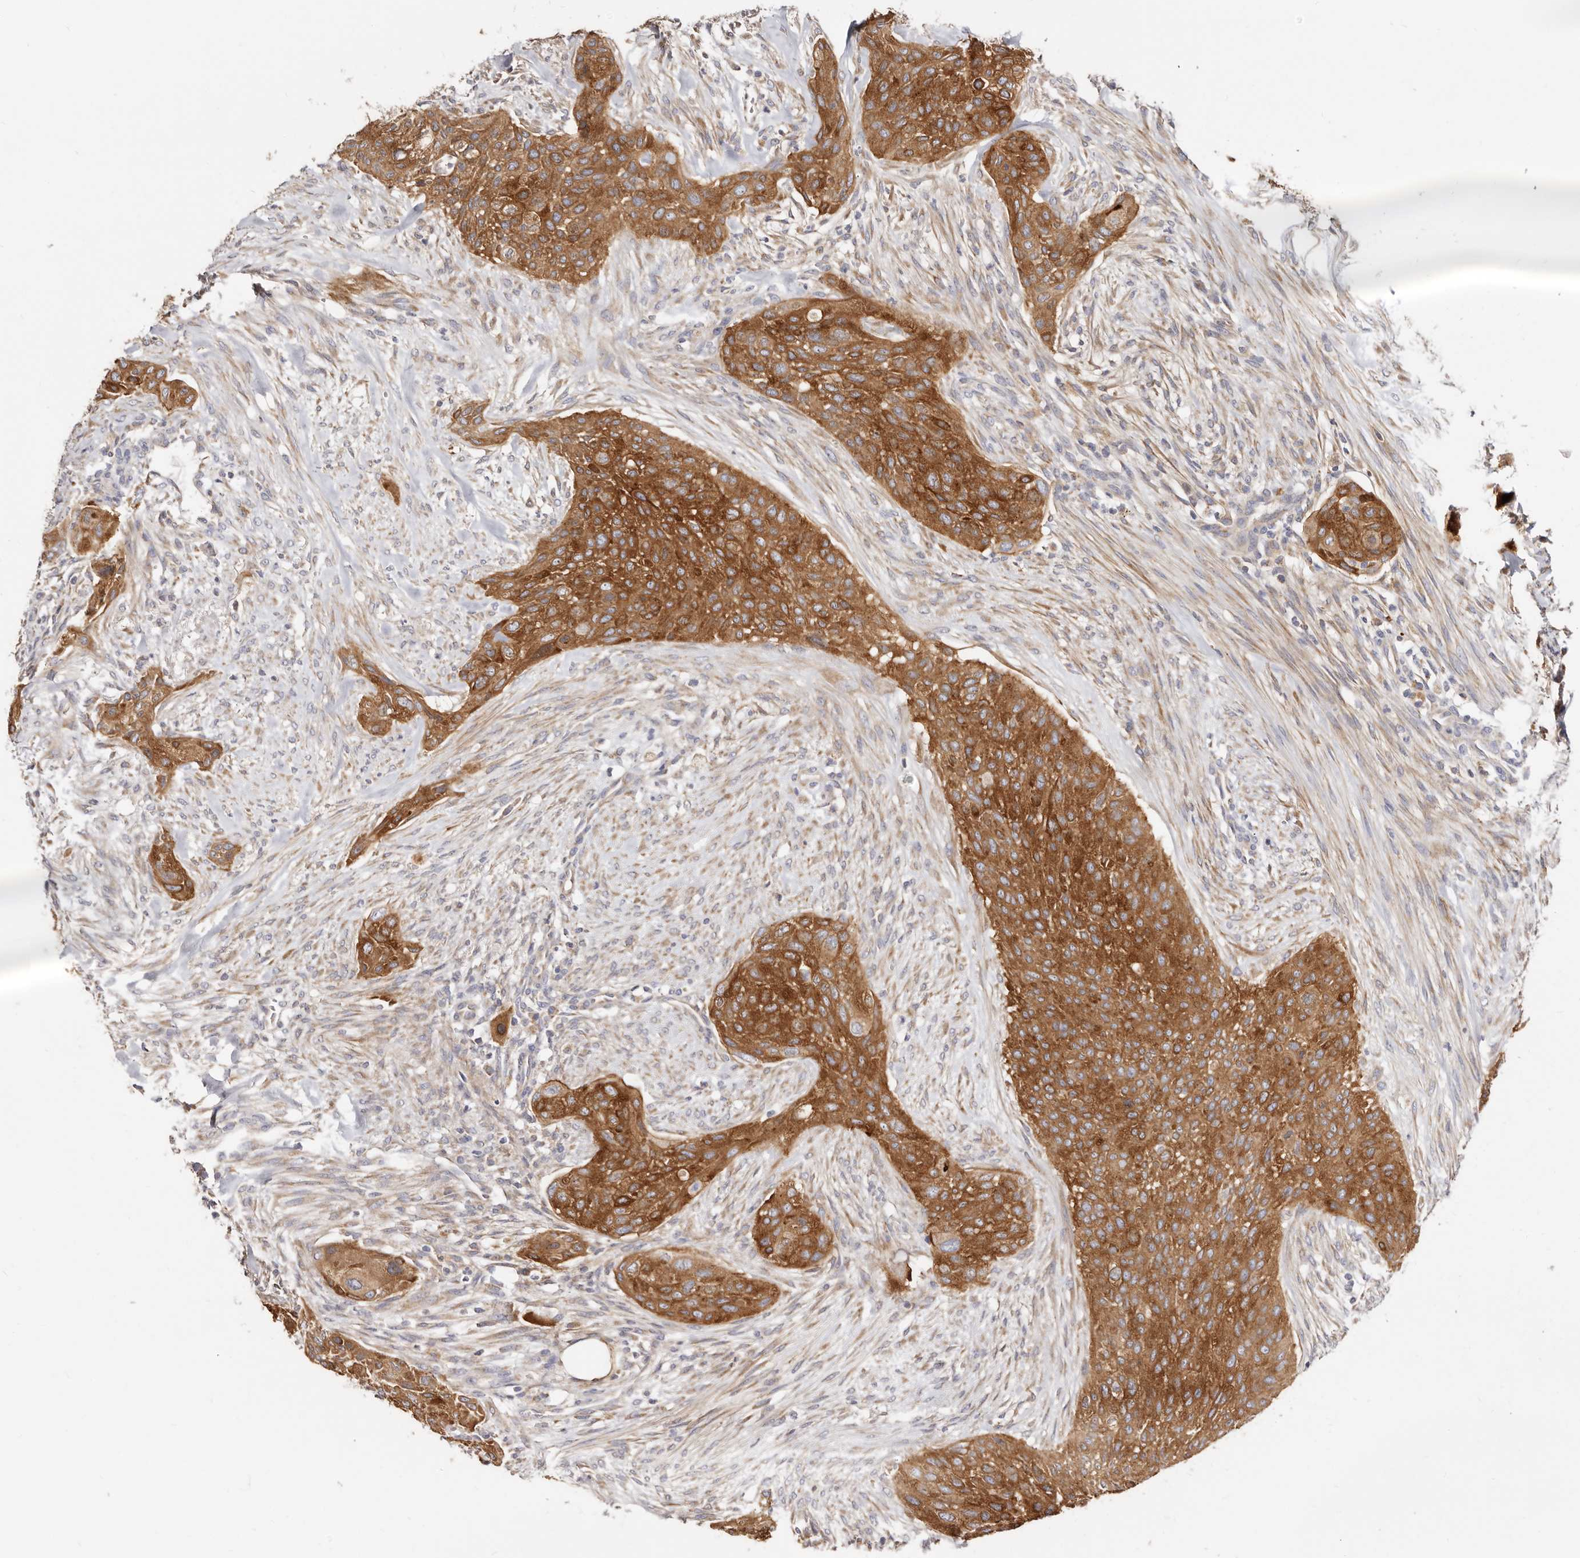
{"staining": {"intensity": "strong", "quantity": ">75%", "location": "cytoplasmic/membranous"}, "tissue": "urothelial cancer", "cell_type": "Tumor cells", "image_type": "cancer", "snomed": [{"axis": "morphology", "description": "Urothelial carcinoma, High grade"}, {"axis": "topography", "description": "Urinary bladder"}], "caption": "A histopathology image of high-grade urothelial carcinoma stained for a protein reveals strong cytoplasmic/membranous brown staining in tumor cells. (DAB IHC, brown staining for protein, blue staining for nuclei).", "gene": "BAIAP2L1", "patient": {"sex": "male", "age": 35}}